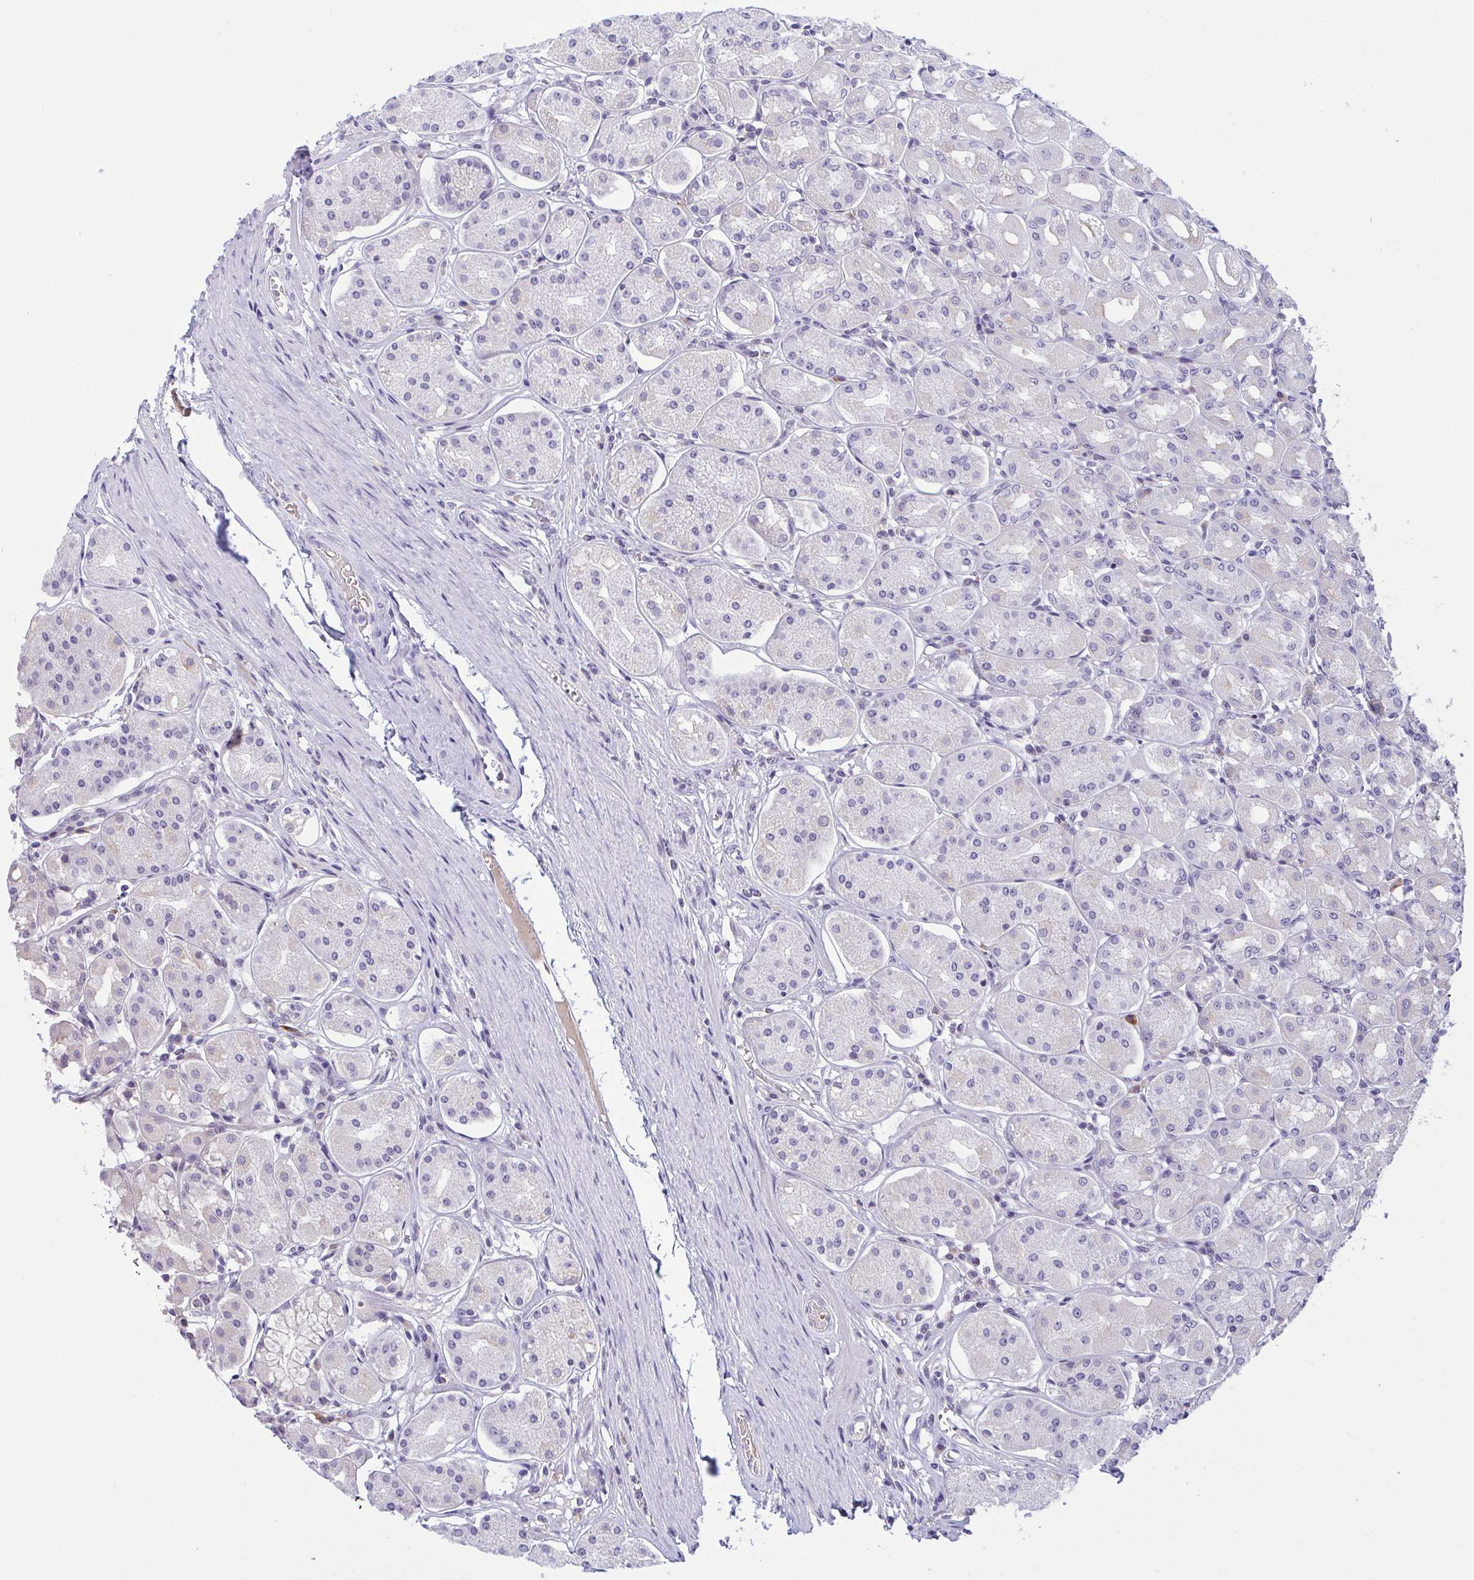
{"staining": {"intensity": "moderate", "quantity": "<25%", "location": "cytoplasmic/membranous"}, "tissue": "stomach", "cell_type": "Glandular cells", "image_type": "normal", "snomed": [{"axis": "morphology", "description": "Normal tissue, NOS"}, {"axis": "topography", "description": "Stomach"}, {"axis": "topography", "description": "Stomach, lower"}], "caption": "Immunohistochemical staining of normal stomach shows low levels of moderate cytoplasmic/membranous expression in approximately <25% of glandular cells.", "gene": "CNGB3", "patient": {"sex": "female", "age": 56}}